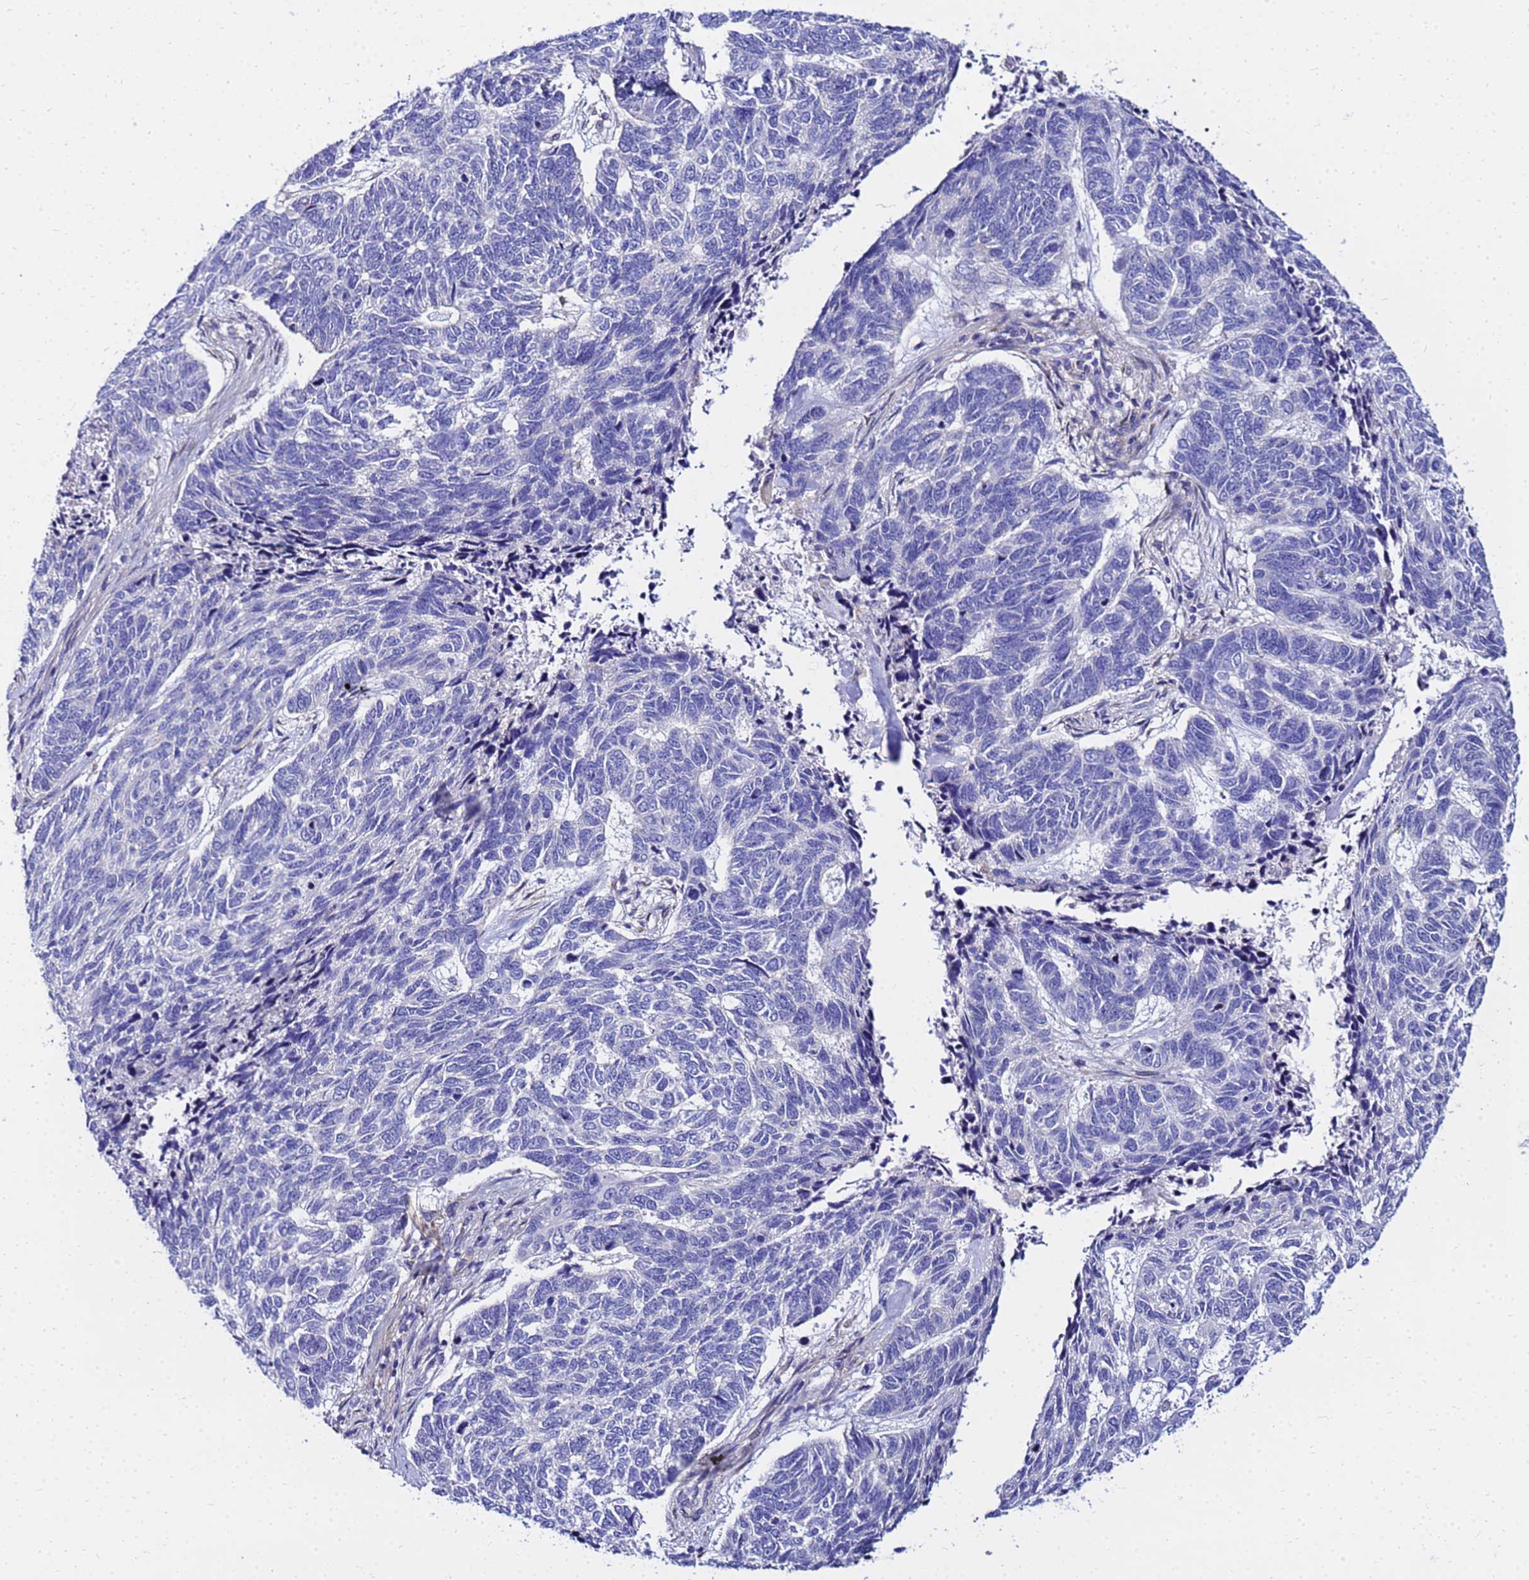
{"staining": {"intensity": "negative", "quantity": "none", "location": "none"}, "tissue": "skin cancer", "cell_type": "Tumor cells", "image_type": "cancer", "snomed": [{"axis": "morphology", "description": "Basal cell carcinoma"}, {"axis": "topography", "description": "Skin"}], "caption": "This is an immunohistochemistry micrograph of basal cell carcinoma (skin). There is no staining in tumor cells.", "gene": "HERC5", "patient": {"sex": "female", "age": 65}}